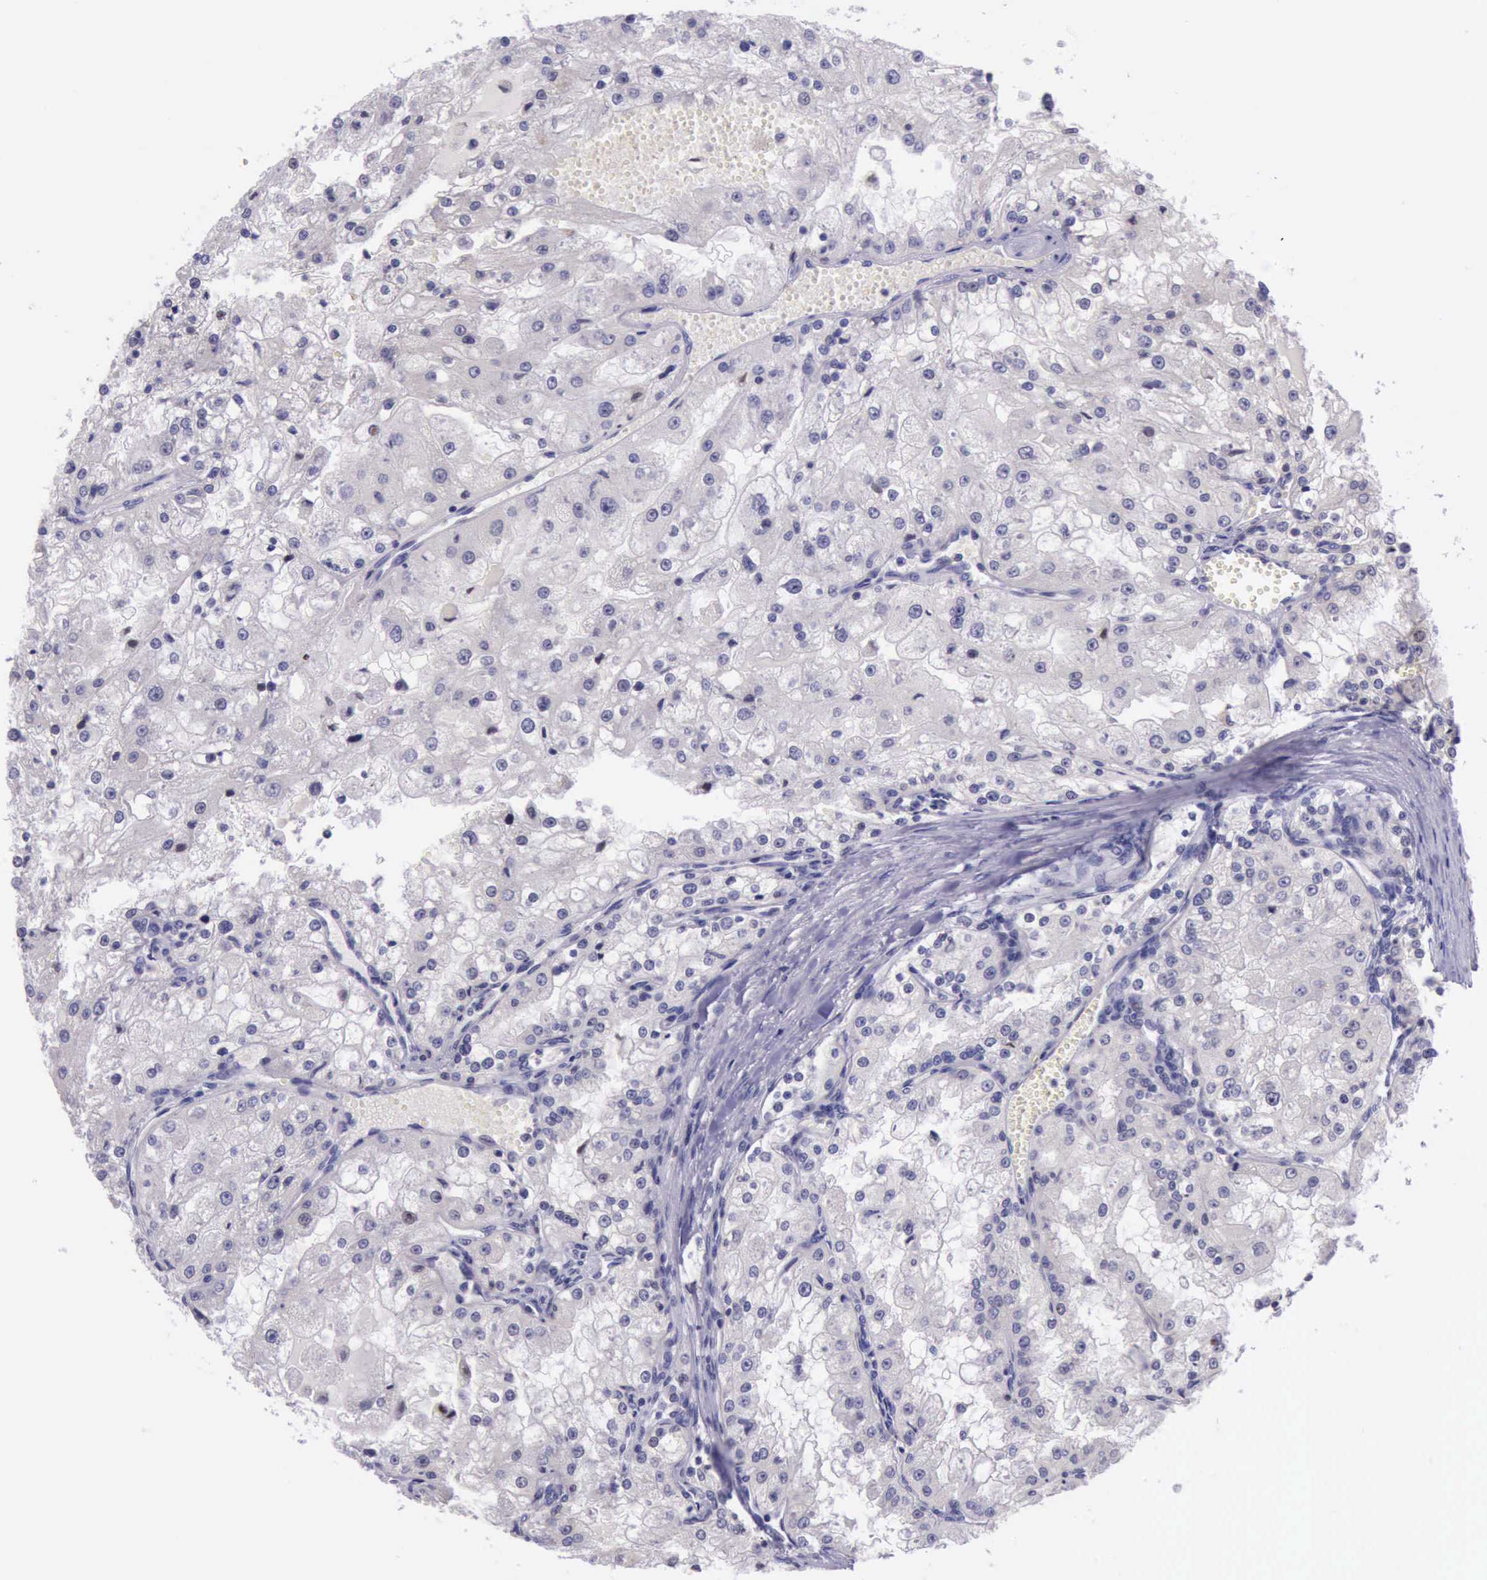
{"staining": {"intensity": "strong", "quantity": "<25%", "location": "nuclear"}, "tissue": "renal cancer", "cell_type": "Tumor cells", "image_type": "cancer", "snomed": [{"axis": "morphology", "description": "Adenocarcinoma, NOS"}, {"axis": "topography", "description": "Kidney"}], "caption": "Immunohistochemical staining of human adenocarcinoma (renal) demonstrates medium levels of strong nuclear protein expression in approximately <25% of tumor cells.", "gene": "PARP1", "patient": {"sex": "female", "age": 74}}